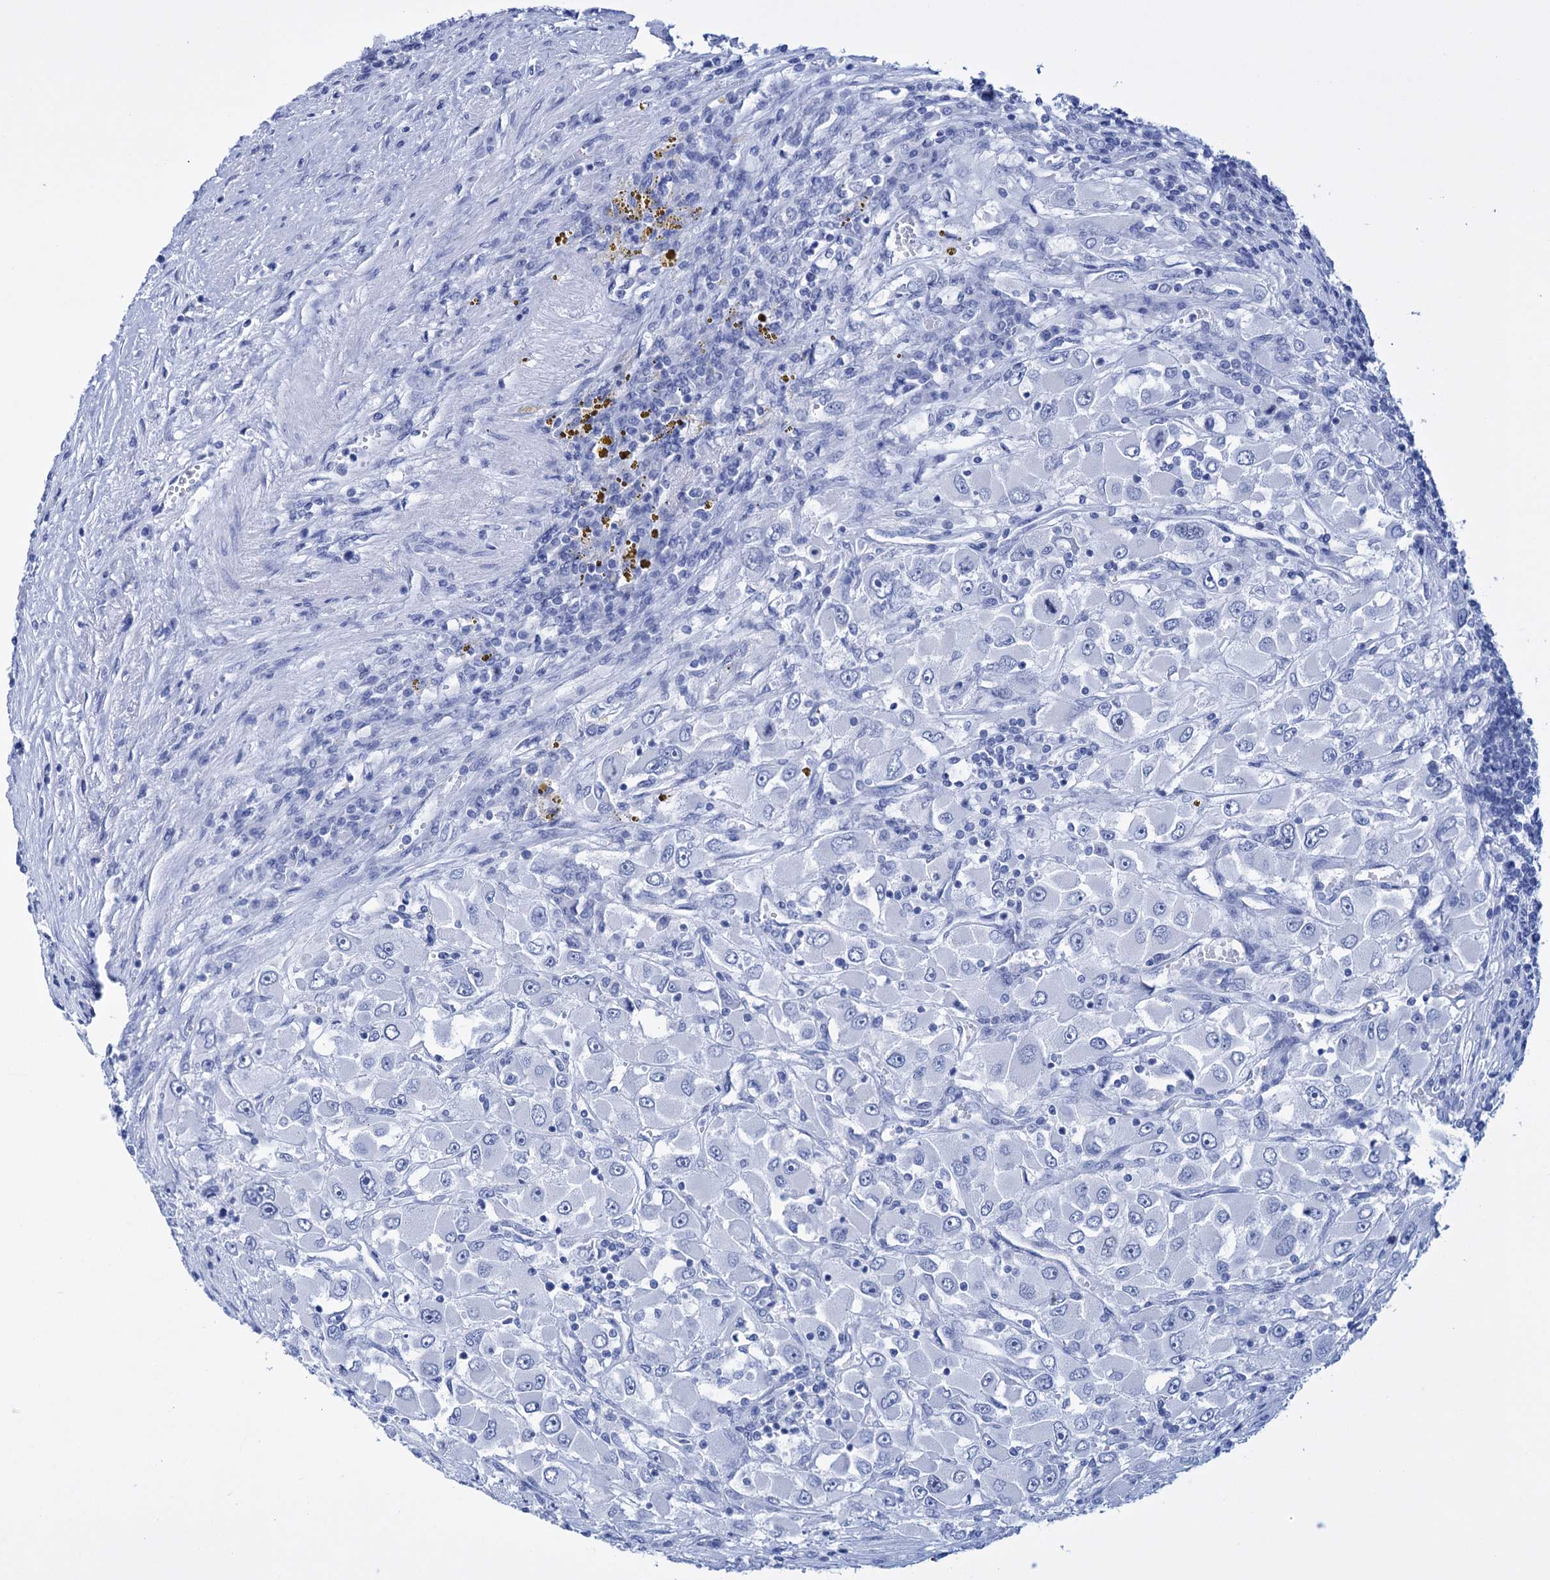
{"staining": {"intensity": "negative", "quantity": "none", "location": "none"}, "tissue": "renal cancer", "cell_type": "Tumor cells", "image_type": "cancer", "snomed": [{"axis": "morphology", "description": "Adenocarcinoma, NOS"}, {"axis": "topography", "description": "Kidney"}], "caption": "A photomicrograph of renal cancer stained for a protein displays no brown staining in tumor cells.", "gene": "FBXW12", "patient": {"sex": "female", "age": 52}}